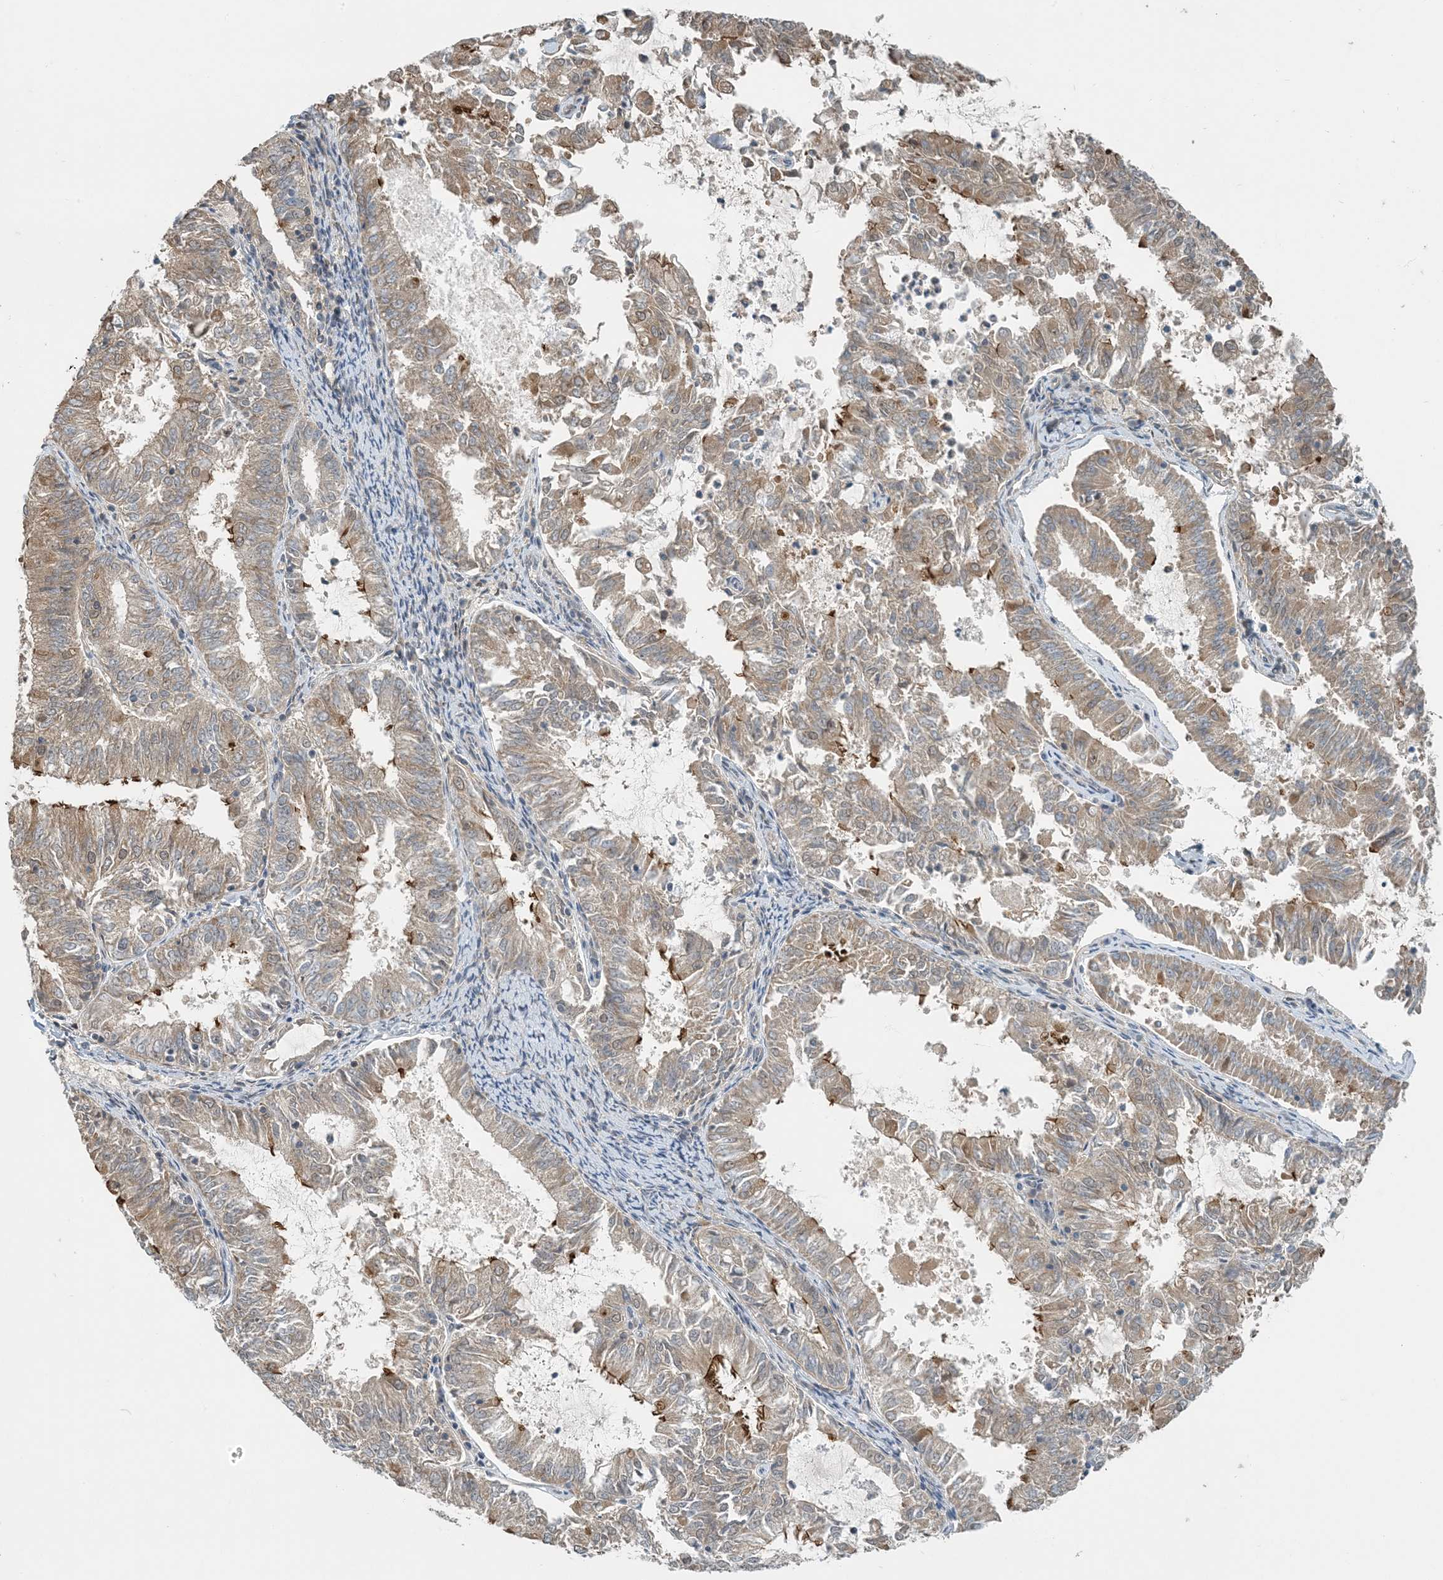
{"staining": {"intensity": "moderate", "quantity": "<25%", "location": "cytoplasmic/membranous"}, "tissue": "endometrial cancer", "cell_type": "Tumor cells", "image_type": "cancer", "snomed": [{"axis": "morphology", "description": "Adenocarcinoma, NOS"}, {"axis": "topography", "description": "Endometrium"}], "caption": "The image exhibits staining of endometrial cancer (adenocarcinoma), revealing moderate cytoplasmic/membranous protein positivity (brown color) within tumor cells.", "gene": "ZBTB3", "patient": {"sex": "female", "age": 57}}